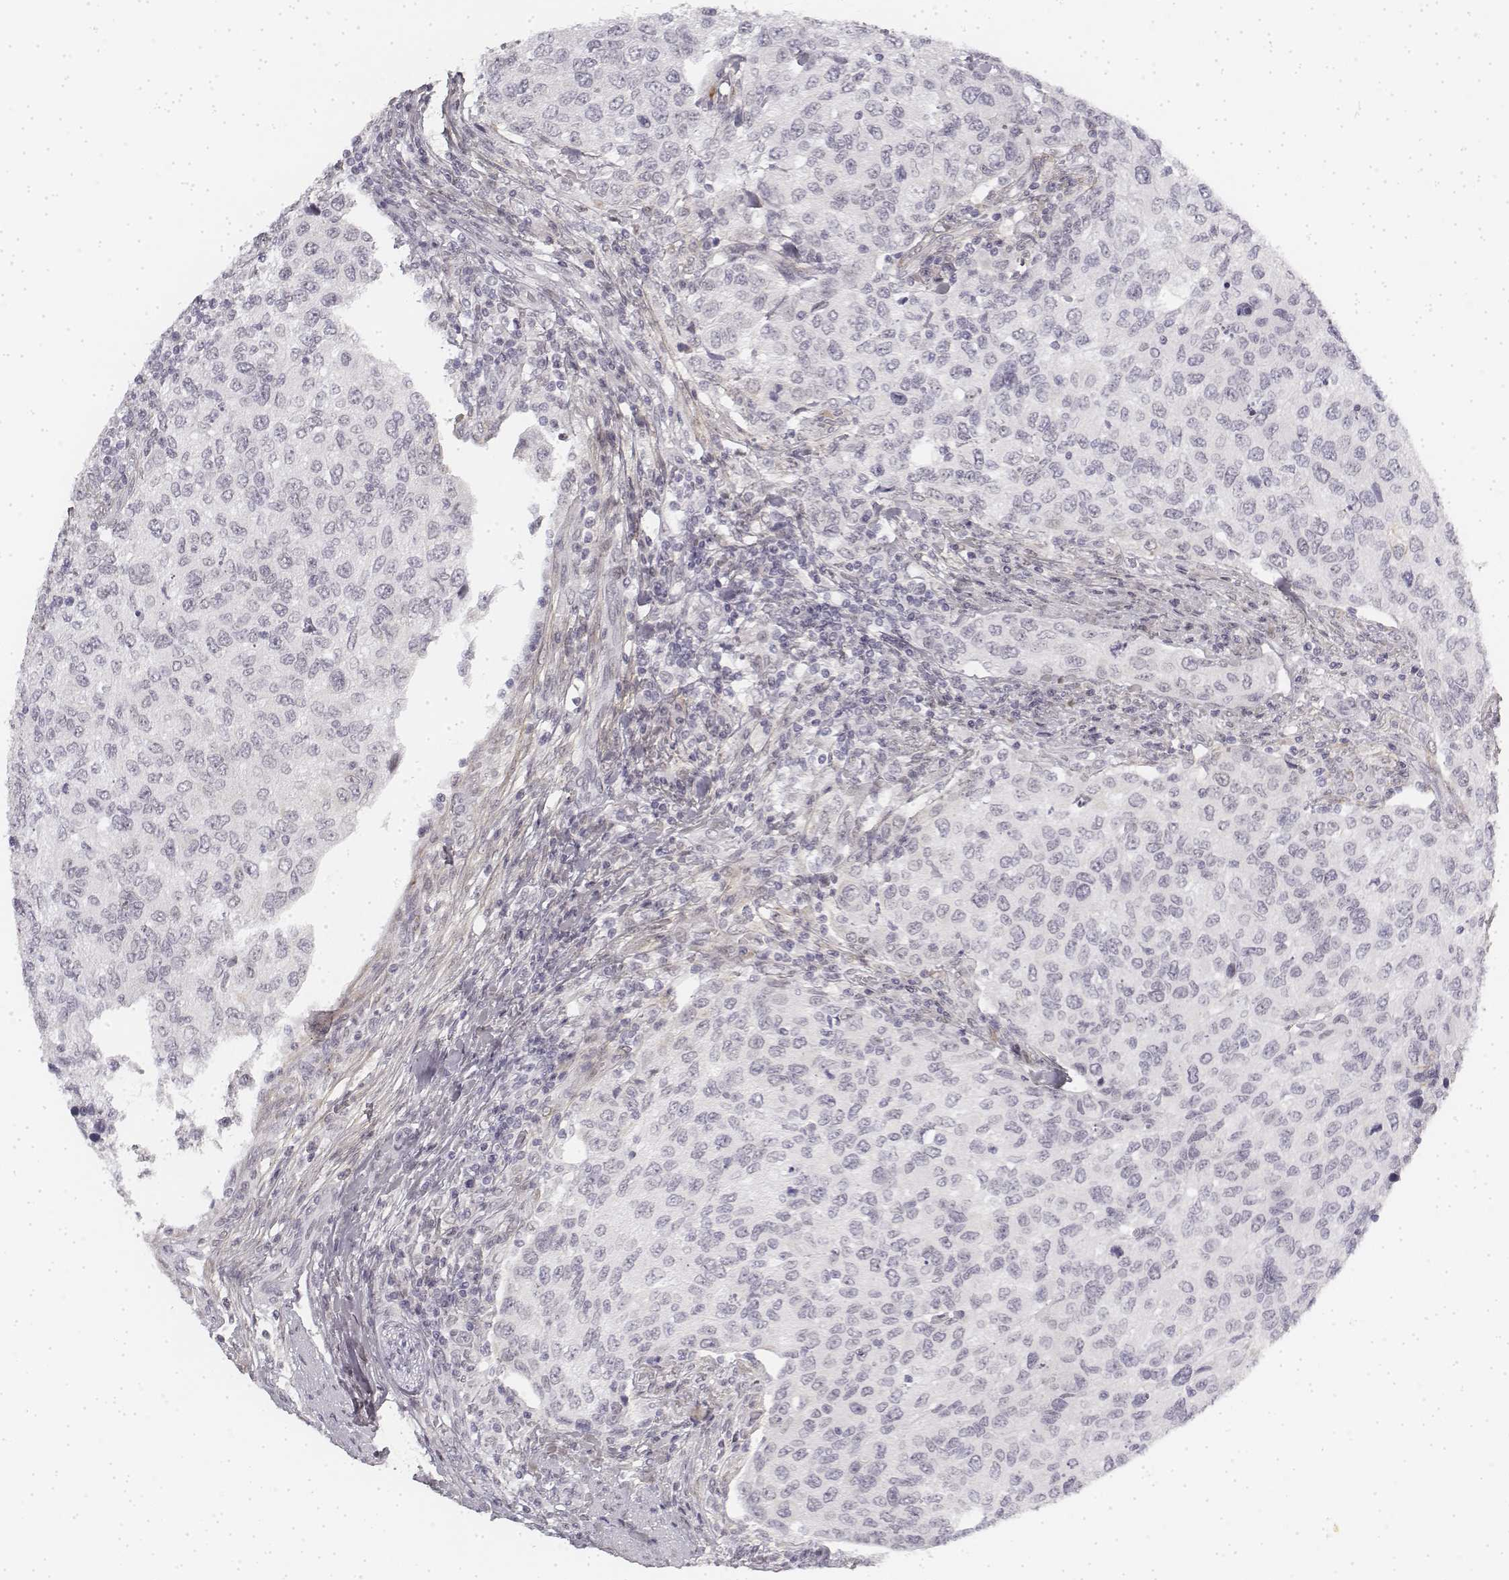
{"staining": {"intensity": "negative", "quantity": "none", "location": "none"}, "tissue": "urothelial cancer", "cell_type": "Tumor cells", "image_type": "cancer", "snomed": [{"axis": "morphology", "description": "Urothelial carcinoma, High grade"}, {"axis": "topography", "description": "Urinary bladder"}], "caption": "IHC histopathology image of neoplastic tissue: human urothelial carcinoma (high-grade) stained with DAB displays no significant protein positivity in tumor cells. Brightfield microscopy of immunohistochemistry stained with DAB (brown) and hematoxylin (blue), captured at high magnification.", "gene": "KRT84", "patient": {"sex": "female", "age": 78}}